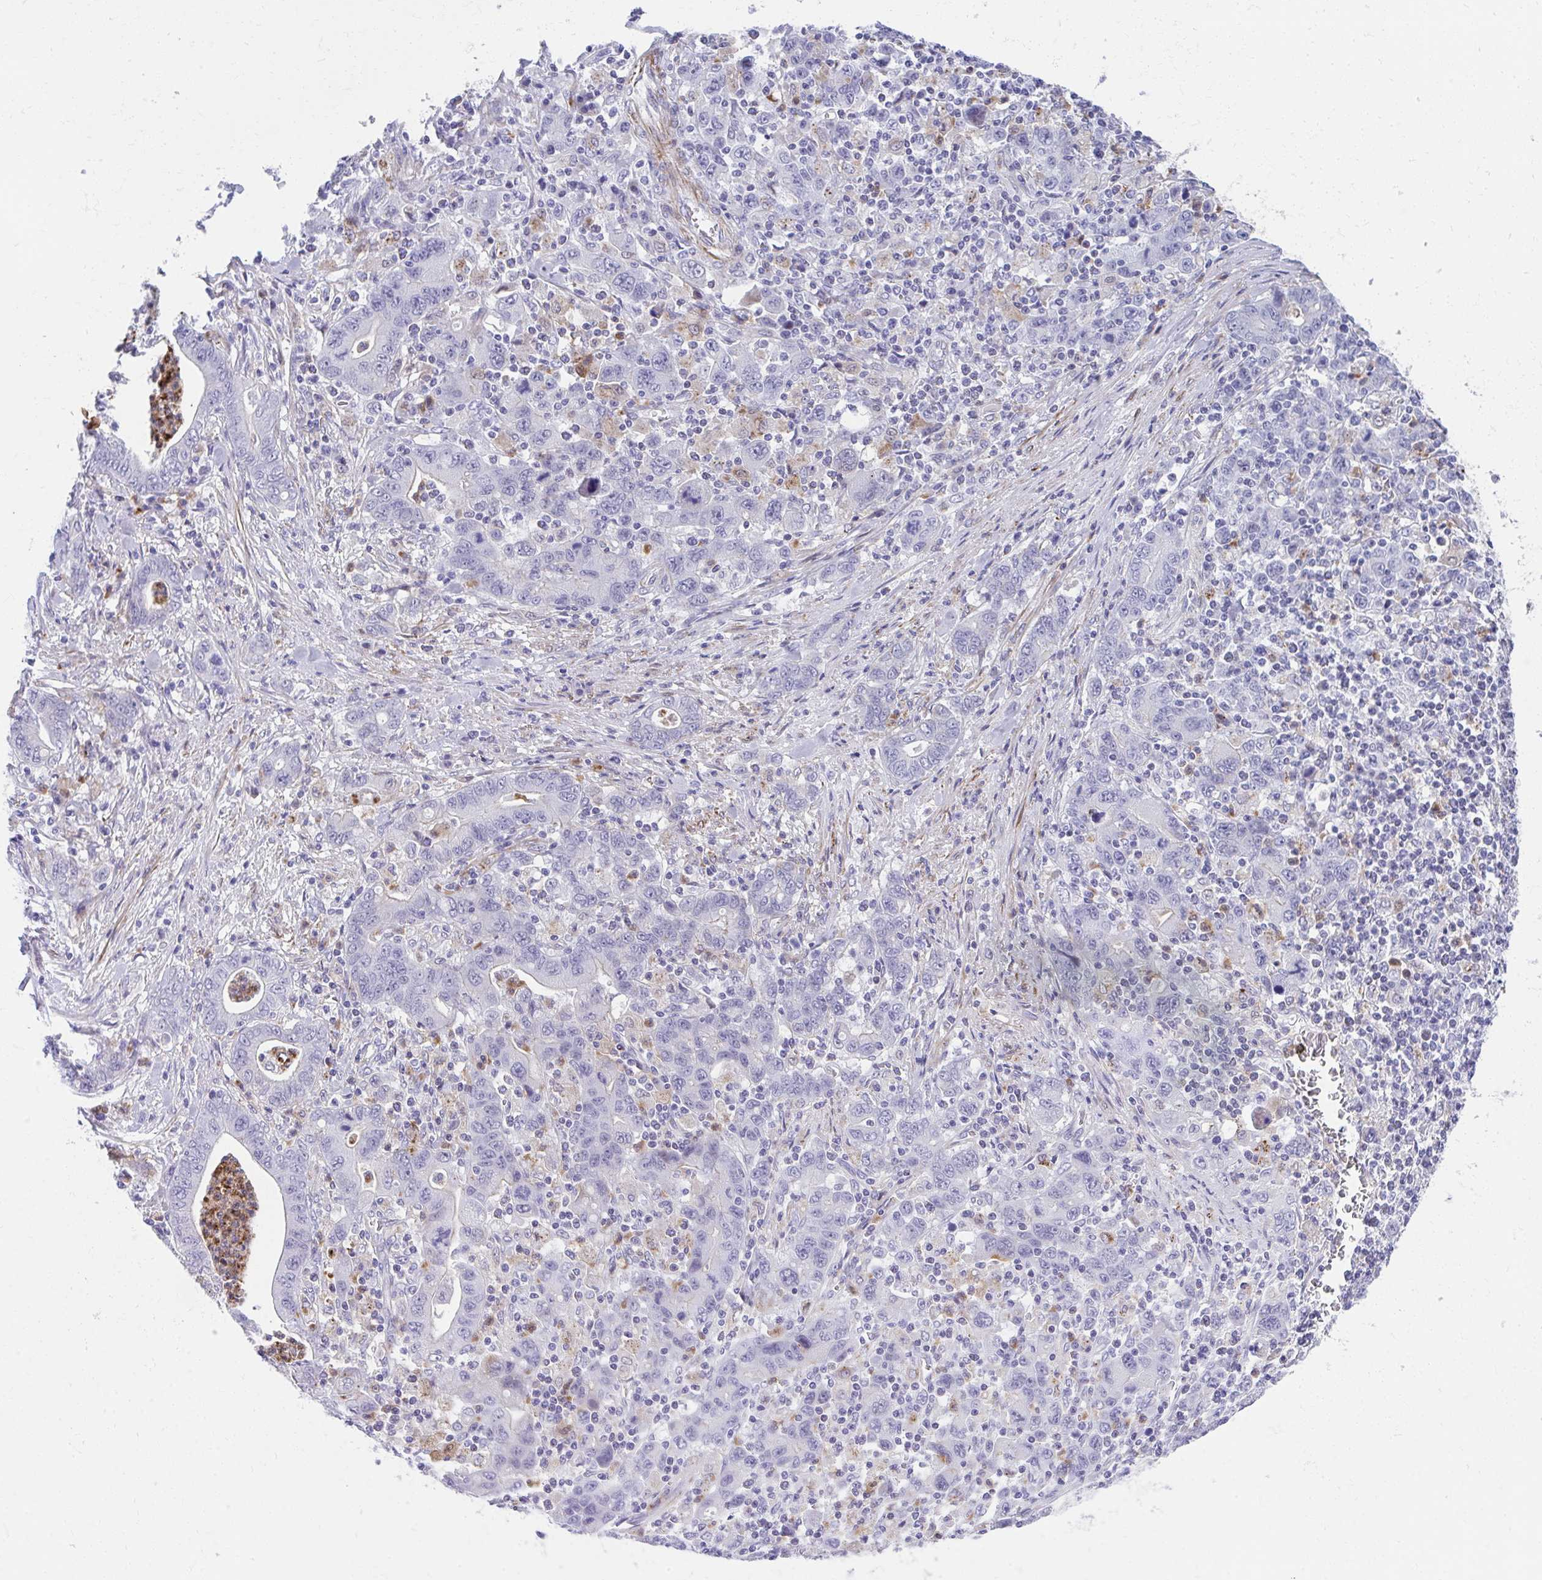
{"staining": {"intensity": "negative", "quantity": "none", "location": "none"}, "tissue": "stomach cancer", "cell_type": "Tumor cells", "image_type": "cancer", "snomed": [{"axis": "morphology", "description": "Adenocarcinoma, NOS"}, {"axis": "topography", "description": "Stomach, upper"}], "caption": "DAB (3,3'-diaminobenzidine) immunohistochemical staining of stomach cancer reveals no significant expression in tumor cells.", "gene": "CSTB", "patient": {"sex": "male", "age": 69}}